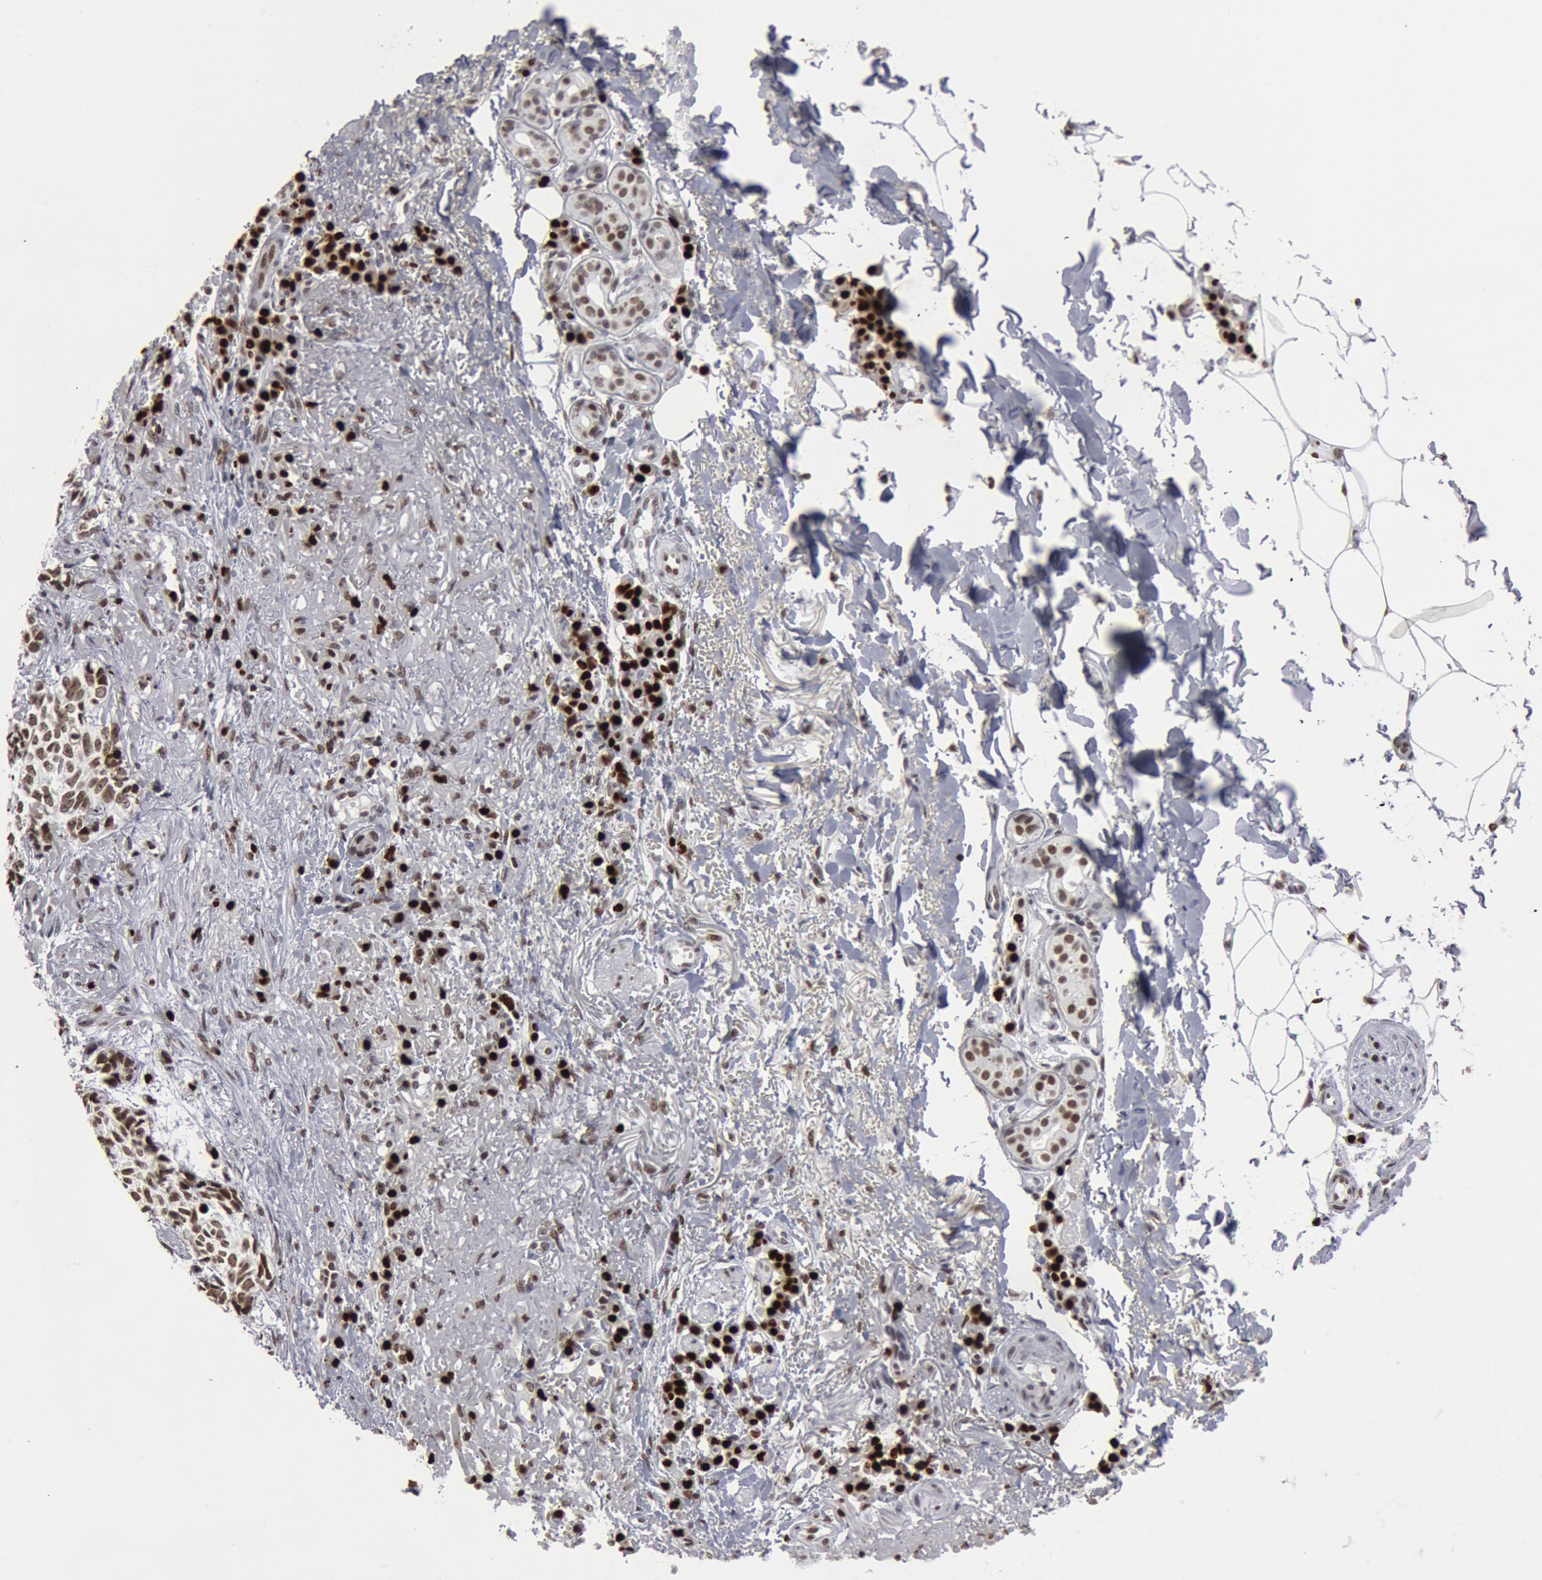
{"staining": {"intensity": "moderate", "quantity": ">75%", "location": "nuclear"}, "tissue": "skin cancer", "cell_type": "Tumor cells", "image_type": "cancer", "snomed": [{"axis": "morphology", "description": "Basal cell carcinoma"}, {"axis": "topography", "description": "Skin"}], "caption": "Human basal cell carcinoma (skin) stained with a protein marker displays moderate staining in tumor cells.", "gene": "SUB1", "patient": {"sex": "female", "age": 89}}